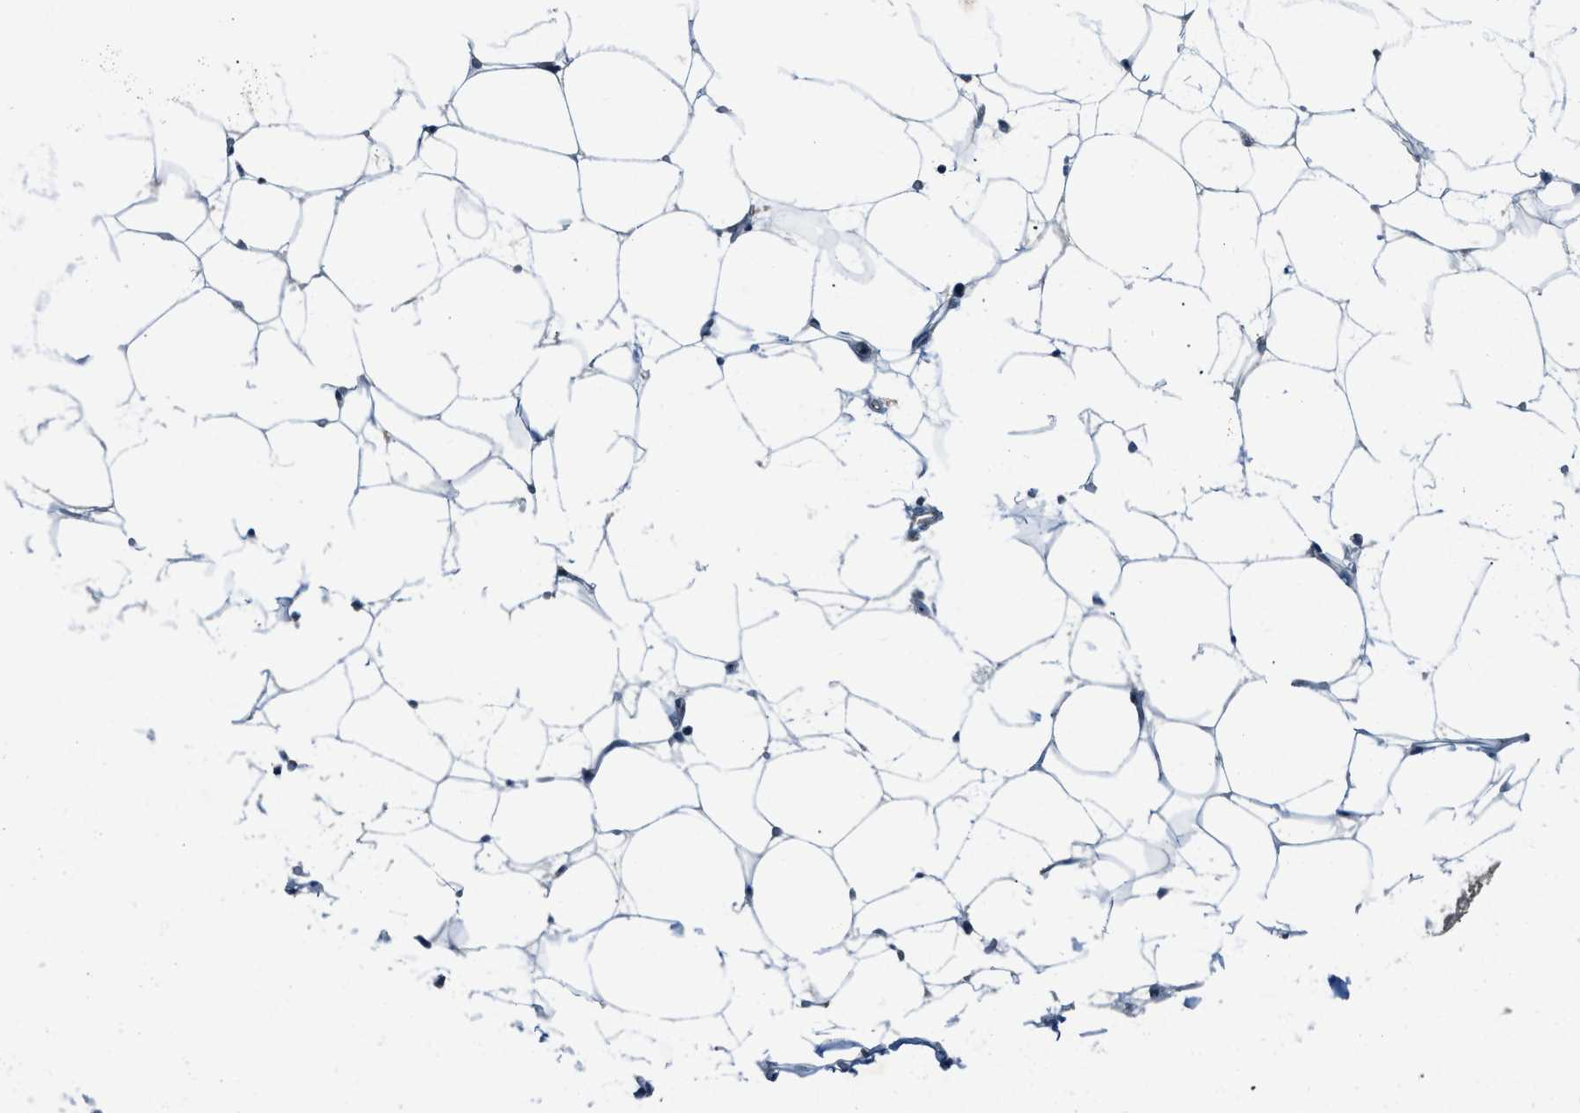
{"staining": {"intensity": "negative", "quantity": "none", "location": "none"}, "tissue": "adipose tissue", "cell_type": "Adipocytes", "image_type": "normal", "snomed": [{"axis": "morphology", "description": "Normal tissue, NOS"}, {"axis": "topography", "description": "Breast"}, {"axis": "topography", "description": "Soft tissue"}], "caption": "This is an IHC micrograph of benign adipose tissue. There is no staining in adipocytes.", "gene": "TMEM154", "patient": {"sex": "female", "age": 75}}